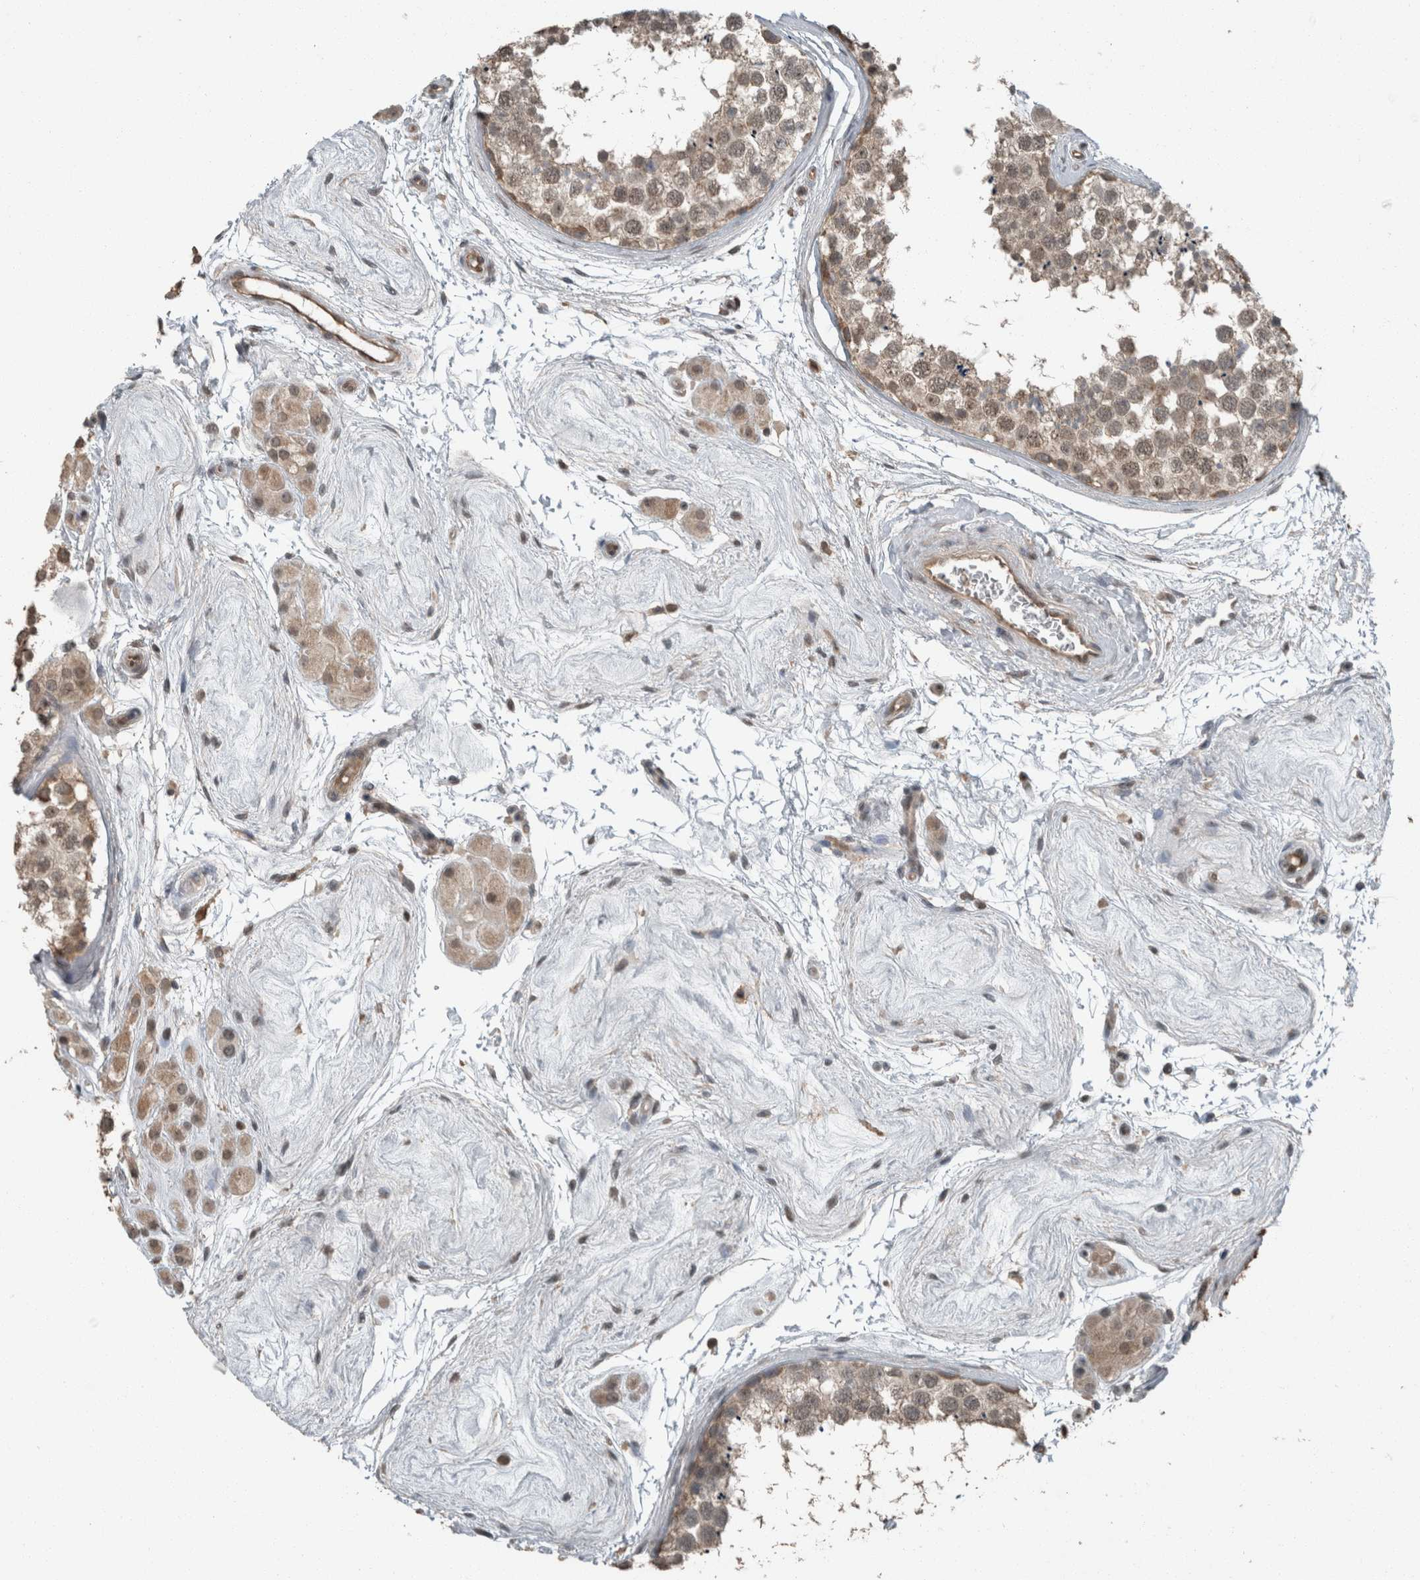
{"staining": {"intensity": "weak", "quantity": ">75%", "location": "cytoplasmic/membranous"}, "tissue": "testis", "cell_type": "Cells in seminiferous ducts", "image_type": "normal", "snomed": [{"axis": "morphology", "description": "Normal tissue, NOS"}, {"axis": "topography", "description": "Testis"}], "caption": "Immunohistochemistry photomicrograph of unremarkable human testis stained for a protein (brown), which demonstrates low levels of weak cytoplasmic/membranous expression in about >75% of cells in seminiferous ducts.", "gene": "MYO1E", "patient": {"sex": "male", "age": 56}}